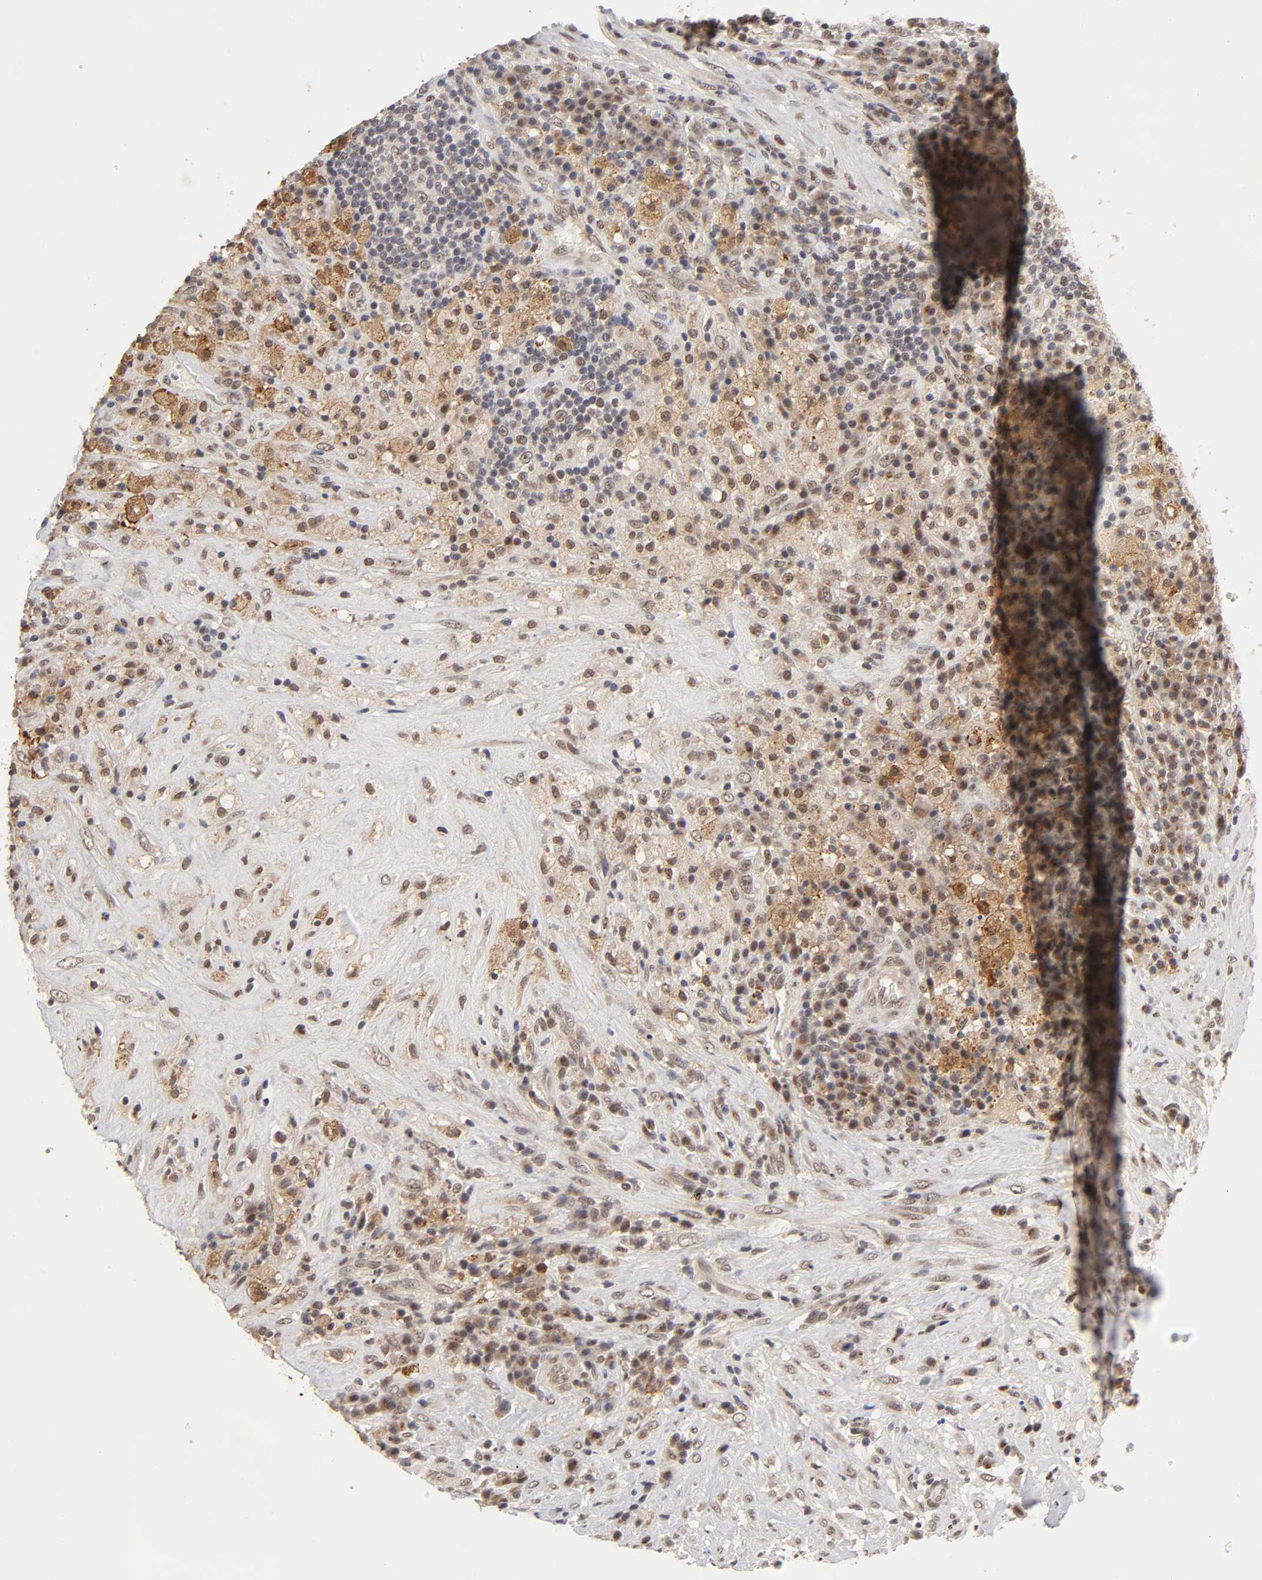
{"staining": {"intensity": "moderate", "quantity": ">75%", "location": "nuclear"}, "tissue": "testis cancer", "cell_type": "Tumor cells", "image_type": "cancer", "snomed": [{"axis": "morphology", "description": "Necrosis, NOS"}, {"axis": "morphology", "description": "Carcinoma, Embryonal, NOS"}, {"axis": "topography", "description": "Testis"}], "caption": "Human testis cancer stained with a brown dye demonstrates moderate nuclear positive staining in about >75% of tumor cells.", "gene": "EP300", "patient": {"sex": "male", "age": 19}}